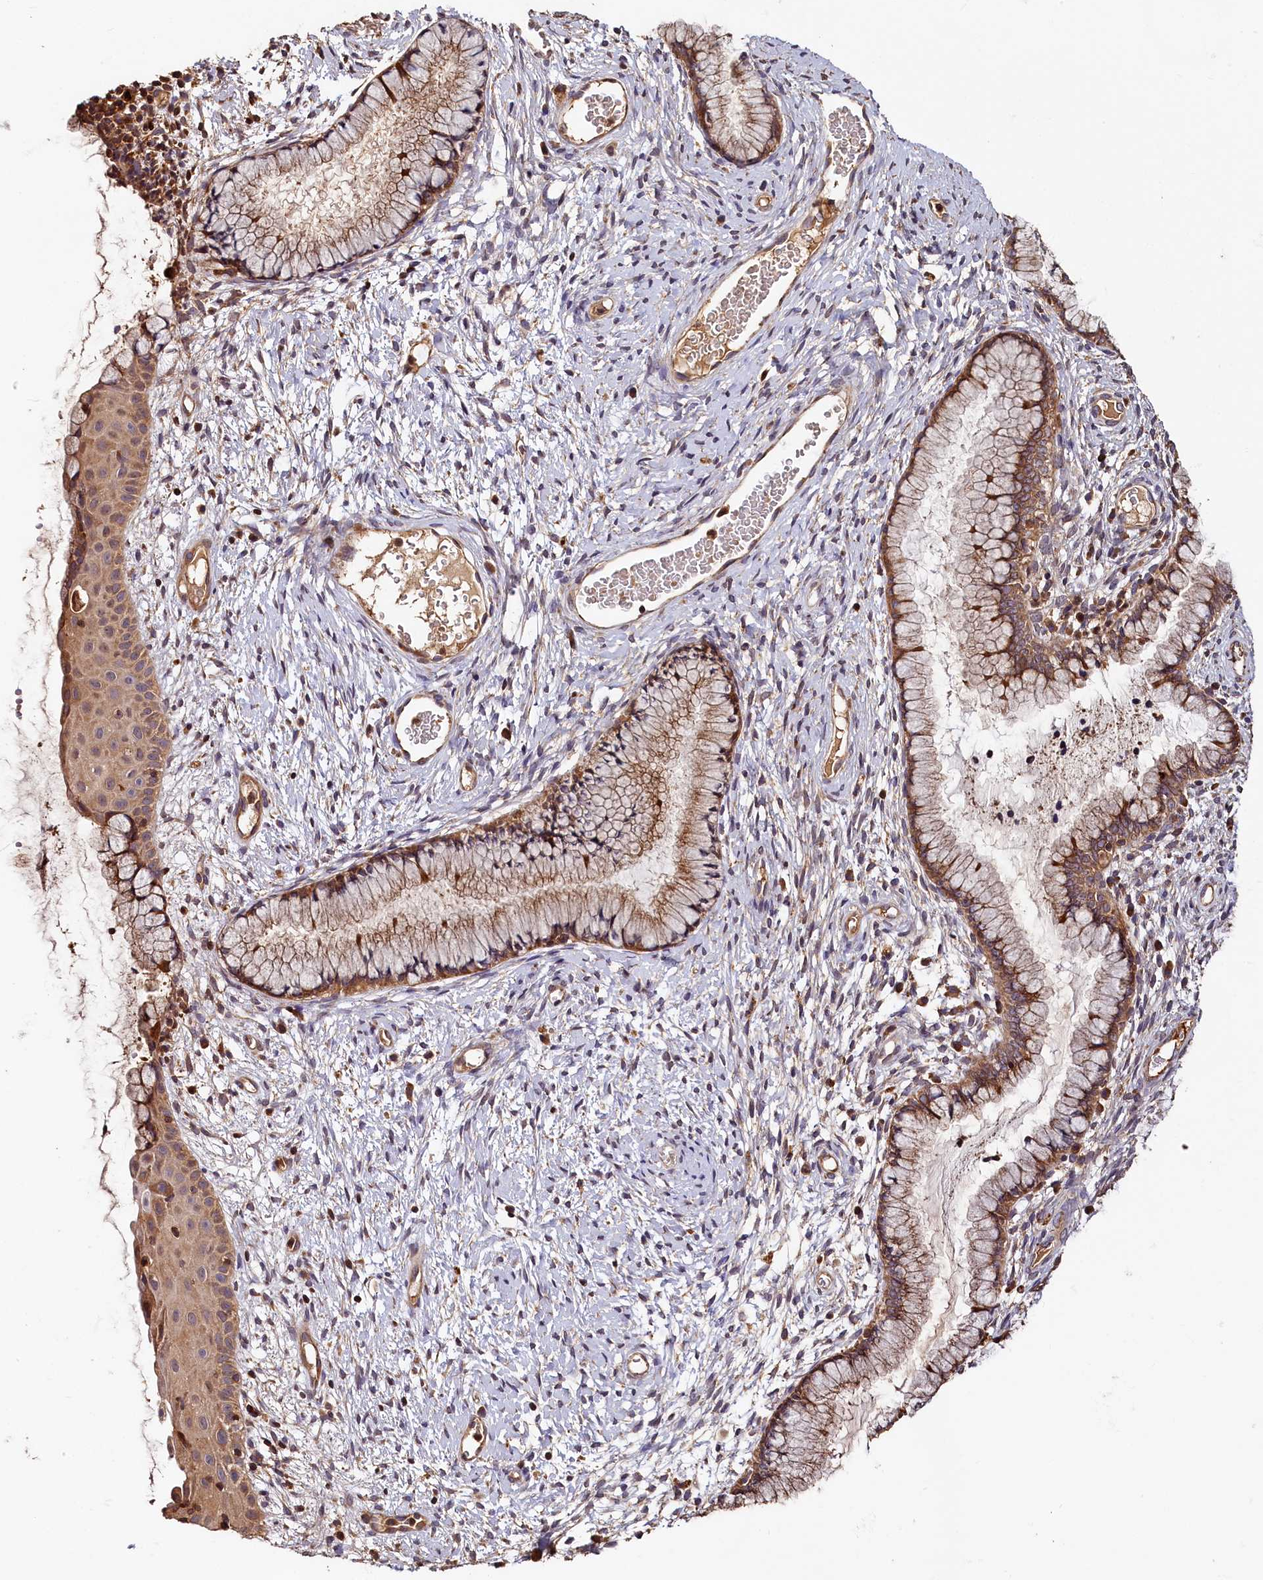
{"staining": {"intensity": "weak", "quantity": ">75%", "location": "cytoplasmic/membranous"}, "tissue": "cervix", "cell_type": "Glandular cells", "image_type": "normal", "snomed": [{"axis": "morphology", "description": "Normal tissue, NOS"}, {"axis": "topography", "description": "Cervix"}], "caption": "High-power microscopy captured an immunohistochemistry histopathology image of normal cervix, revealing weak cytoplasmic/membranous expression in about >75% of glandular cells.", "gene": "HMOX2", "patient": {"sex": "female", "age": 42}}